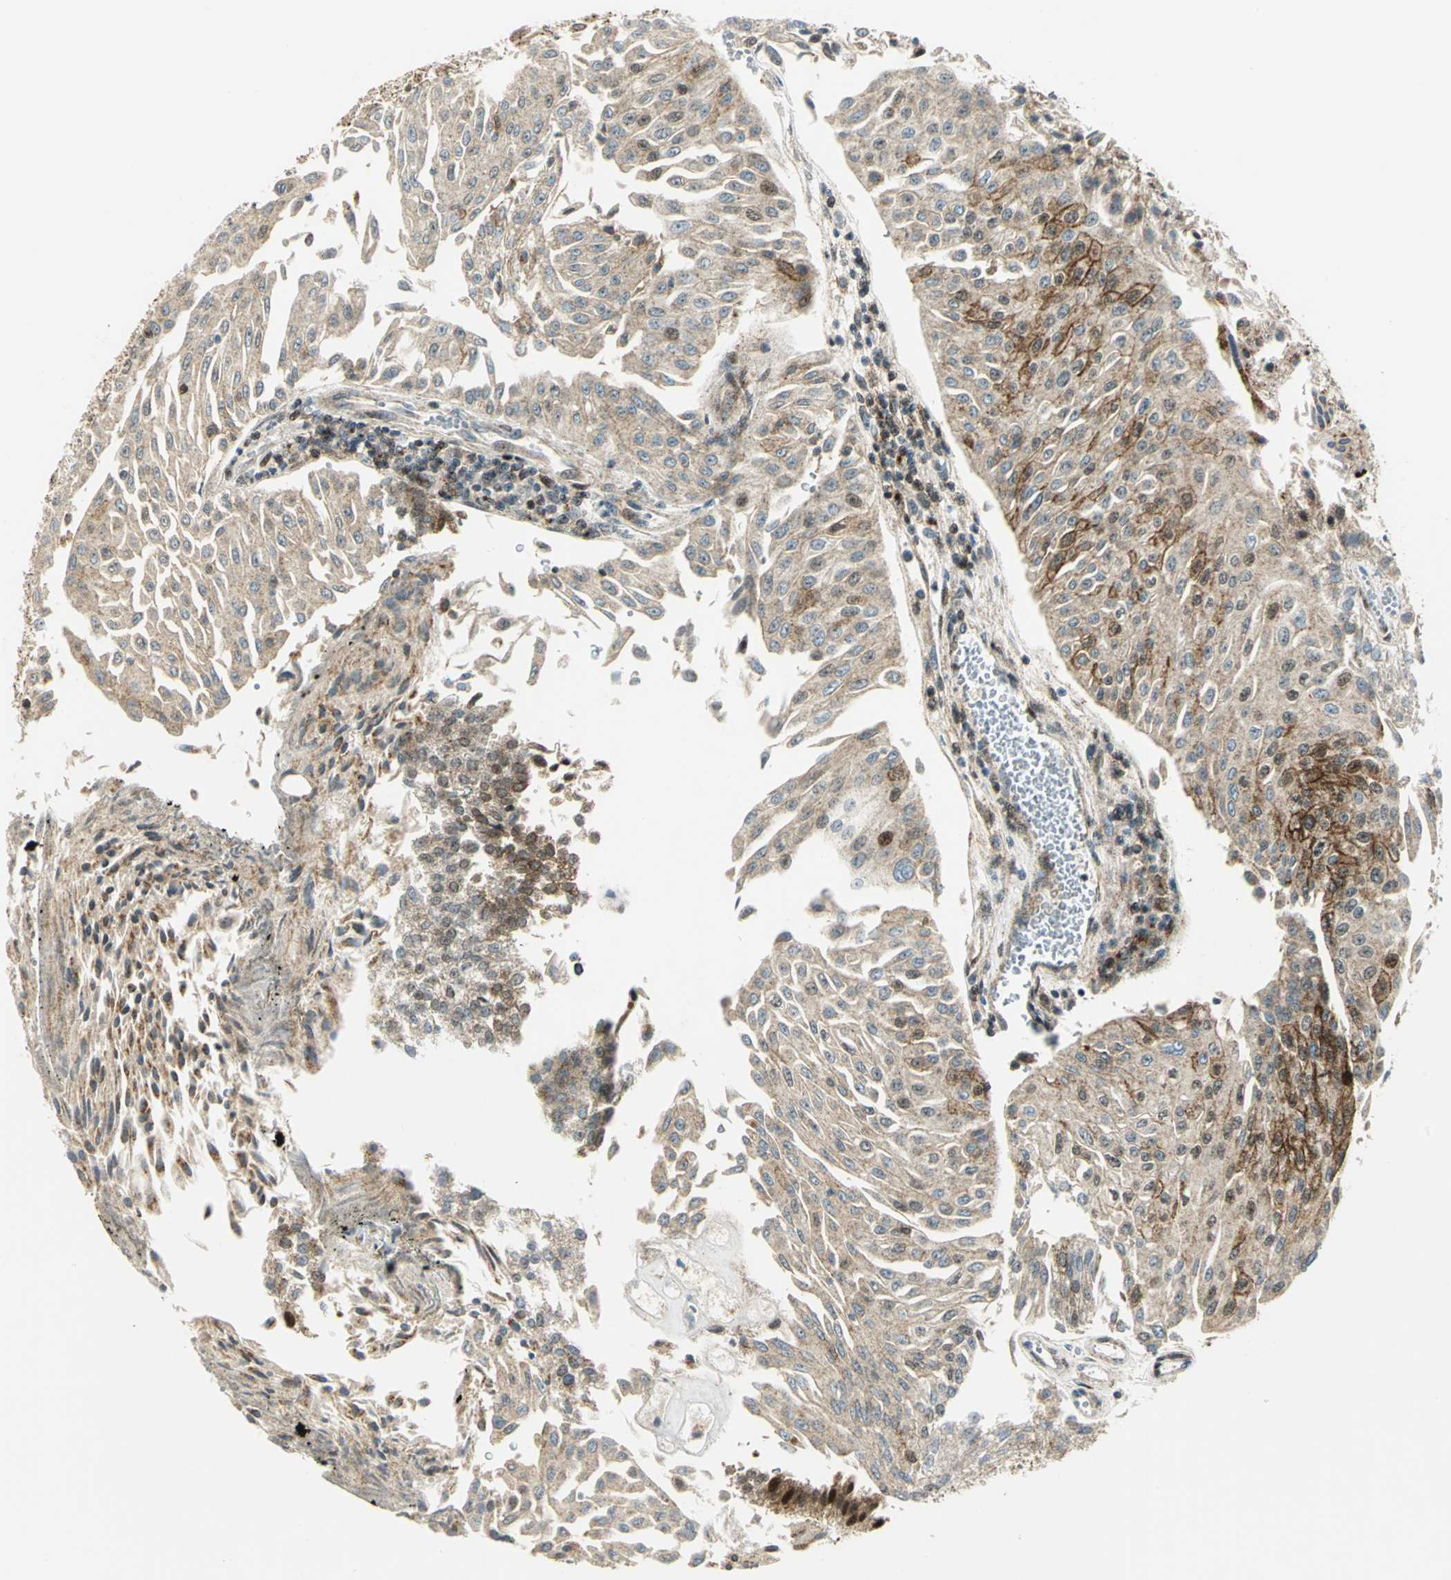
{"staining": {"intensity": "moderate", "quantity": ">75%", "location": "cytoplasmic/membranous"}, "tissue": "urothelial cancer", "cell_type": "Tumor cells", "image_type": "cancer", "snomed": [{"axis": "morphology", "description": "Urothelial carcinoma, Low grade"}, {"axis": "topography", "description": "Urinary bladder"}], "caption": "A medium amount of moderate cytoplasmic/membranous staining is appreciated in approximately >75% of tumor cells in low-grade urothelial carcinoma tissue.", "gene": "ATP6V1A", "patient": {"sex": "male", "age": 86}}